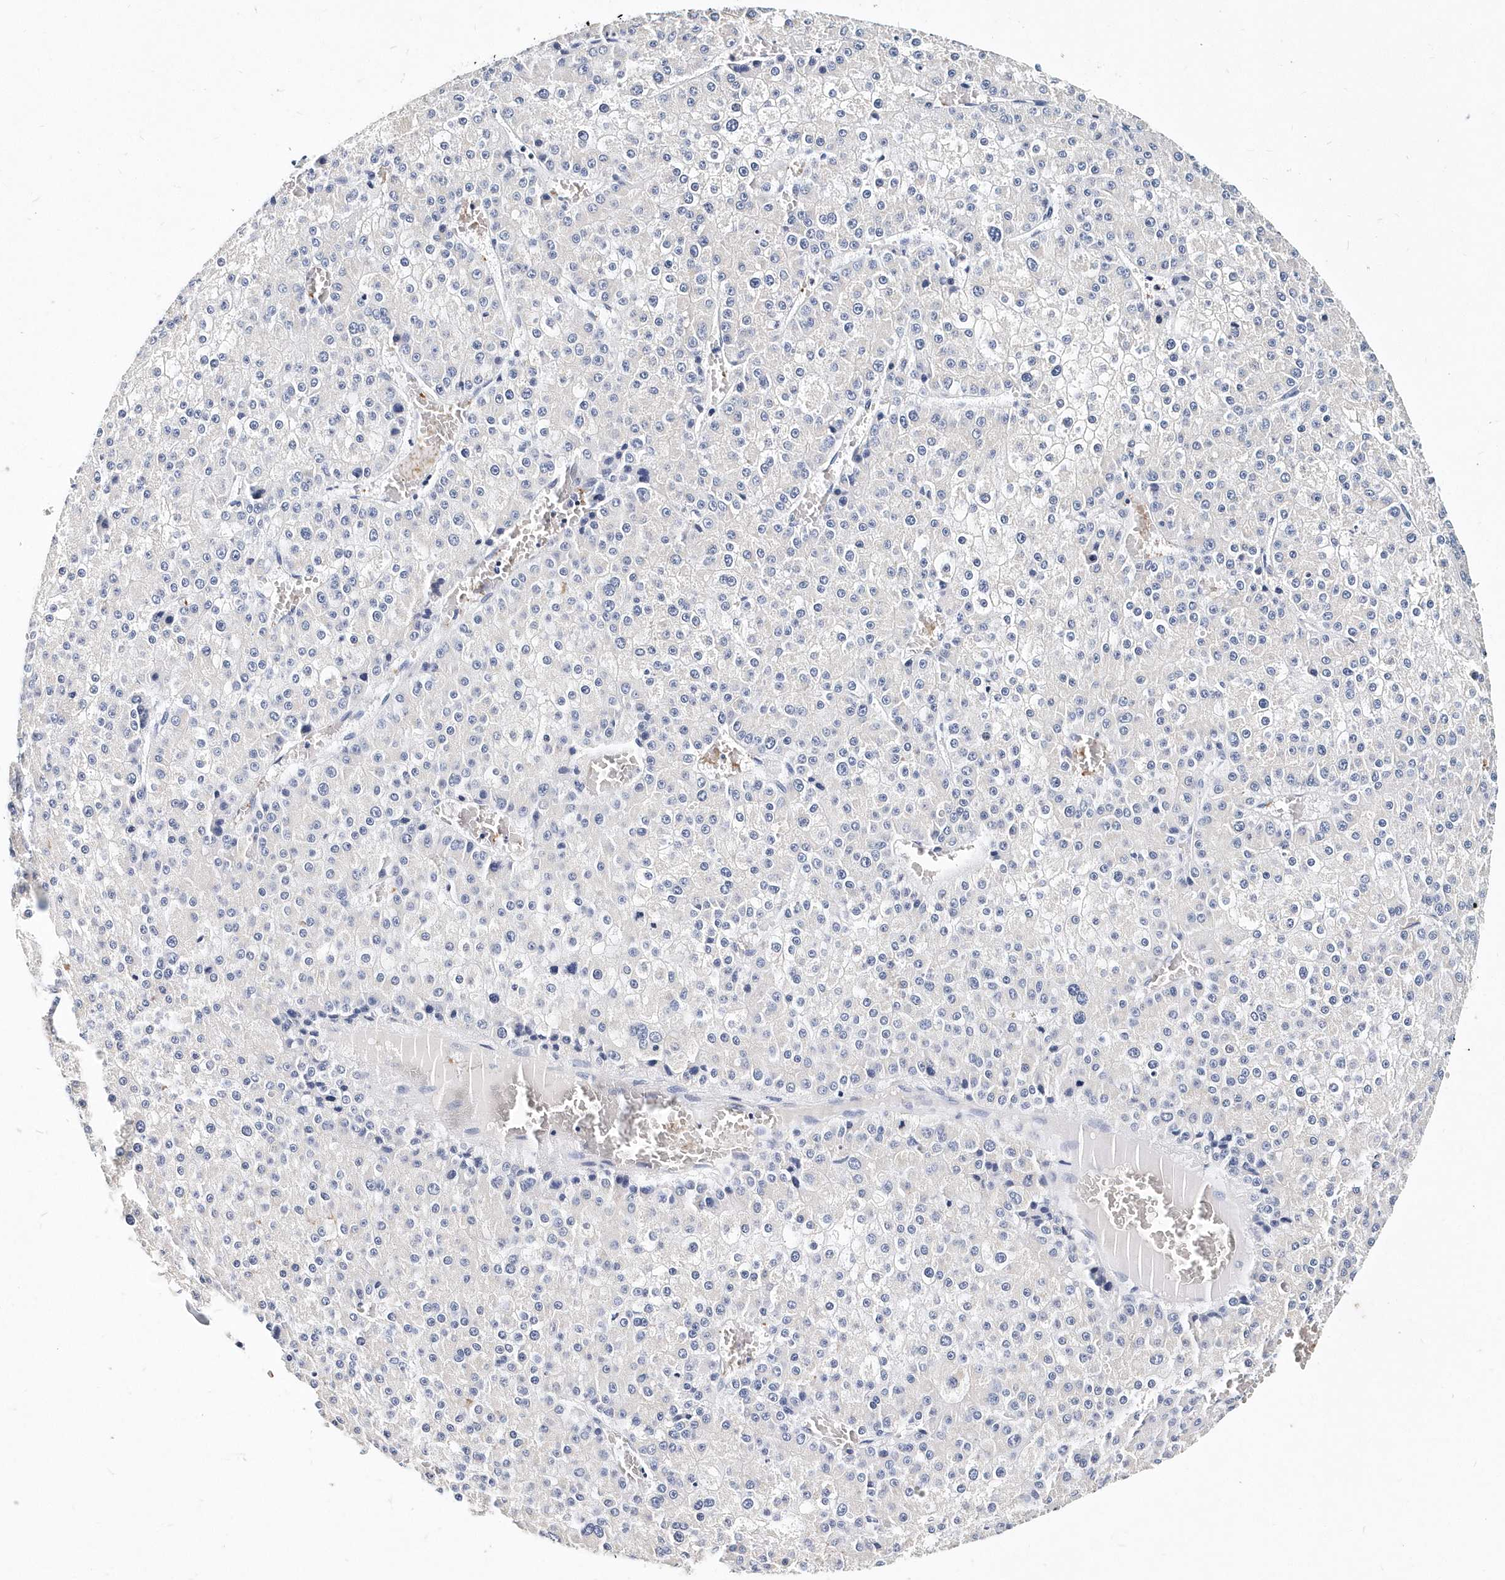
{"staining": {"intensity": "negative", "quantity": "none", "location": "none"}, "tissue": "liver cancer", "cell_type": "Tumor cells", "image_type": "cancer", "snomed": [{"axis": "morphology", "description": "Carcinoma, Hepatocellular, NOS"}, {"axis": "topography", "description": "Liver"}], "caption": "IHC histopathology image of human liver hepatocellular carcinoma stained for a protein (brown), which demonstrates no expression in tumor cells. The staining was performed using DAB to visualize the protein expression in brown, while the nuclei were stained in blue with hematoxylin (Magnification: 20x).", "gene": "ITGA2B", "patient": {"sex": "female", "age": 73}}